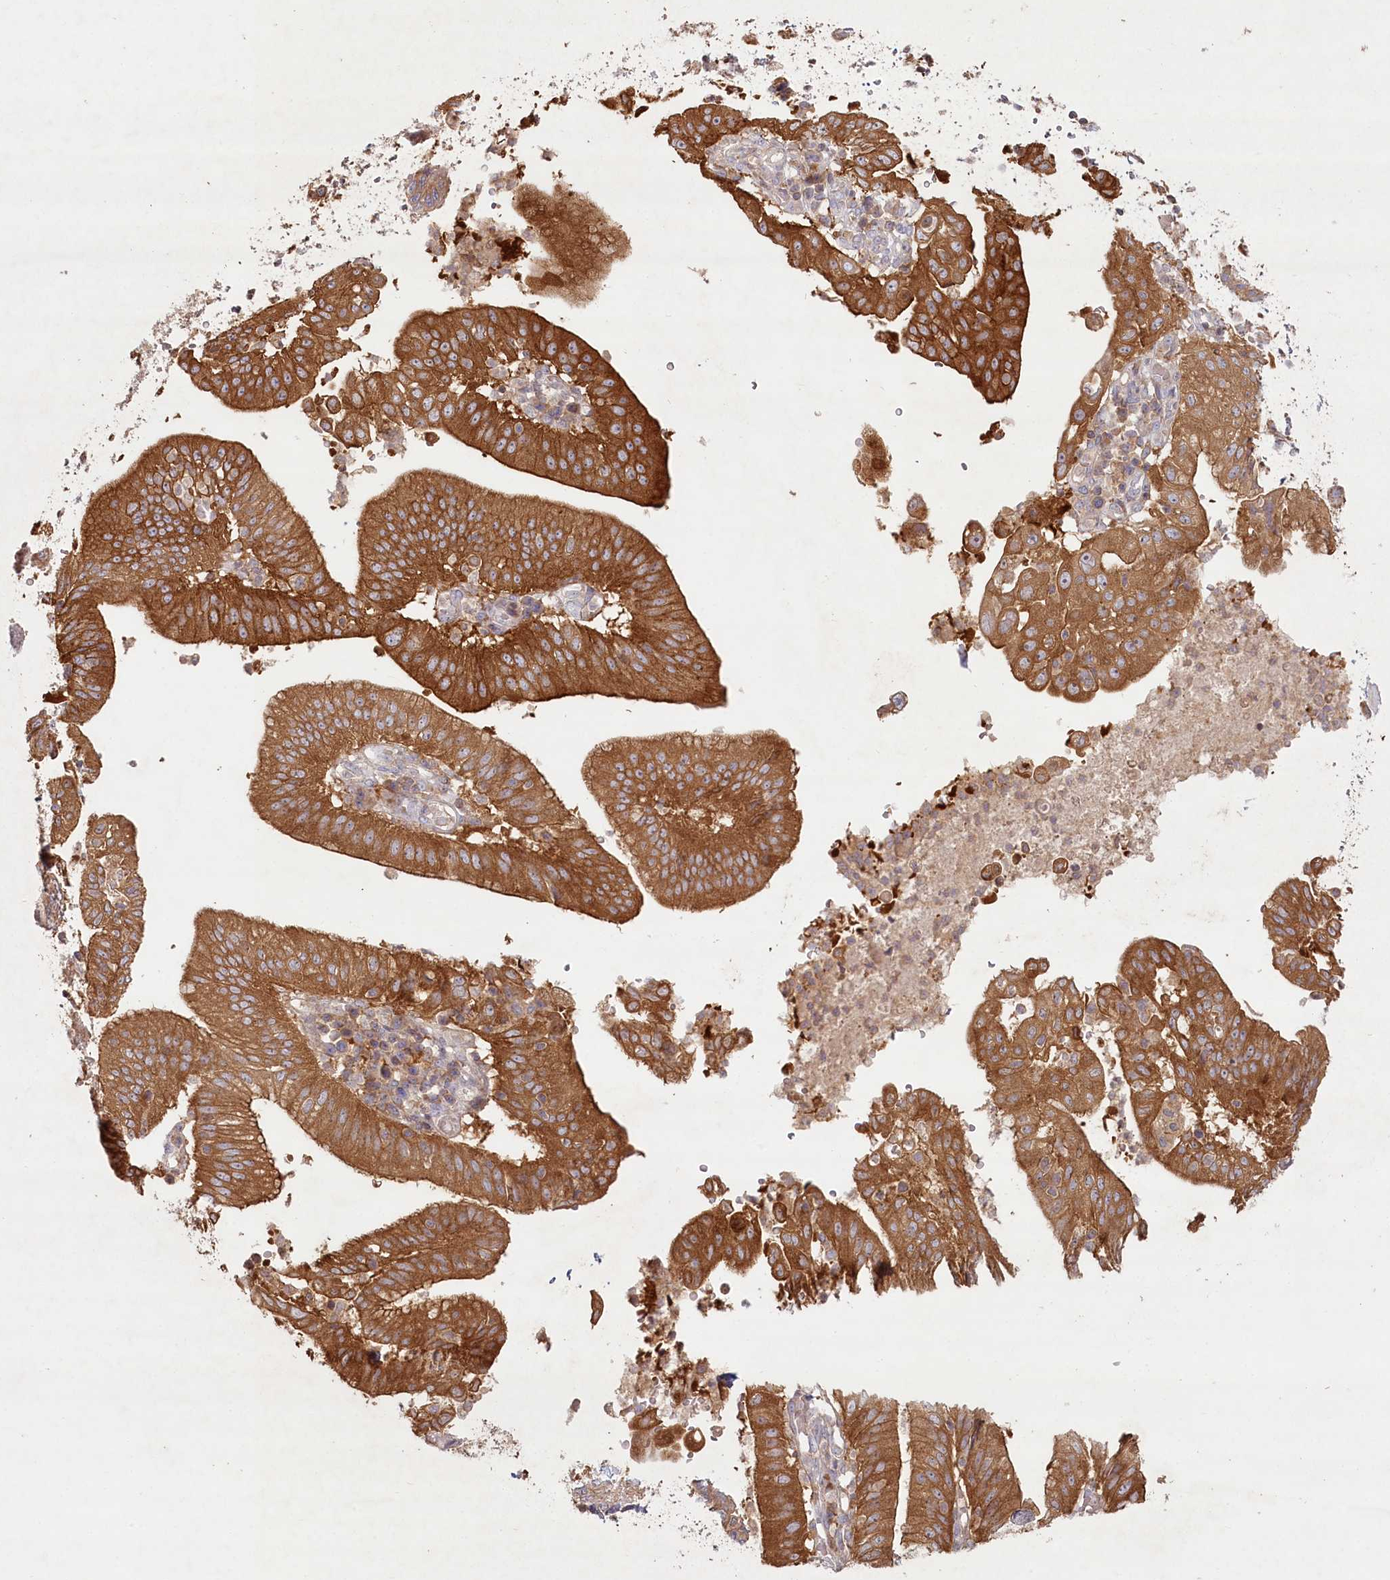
{"staining": {"intensity": "moderate", "quantity": ">75%", "location": "cytoplasmic/membranous"}, "tissue": "pancreatic cancer", "cell_type": "Tumor cells", "image_type": "cancer", "snomed": [{"axis": "morphology", "description": "Adenocarcinoma, NOS"}, {"axis": "topography", "description": "Pancreas"}], "caption": "Moderate cytoplasmic/membranous staining is appreciated in about >75% of tumor cells in pancreatic cancer. (DAB IHC, brown staining for protein, blue staining for nuclei).", "gene": "HAL", "patient": {"sex": "male", "age": 68}}